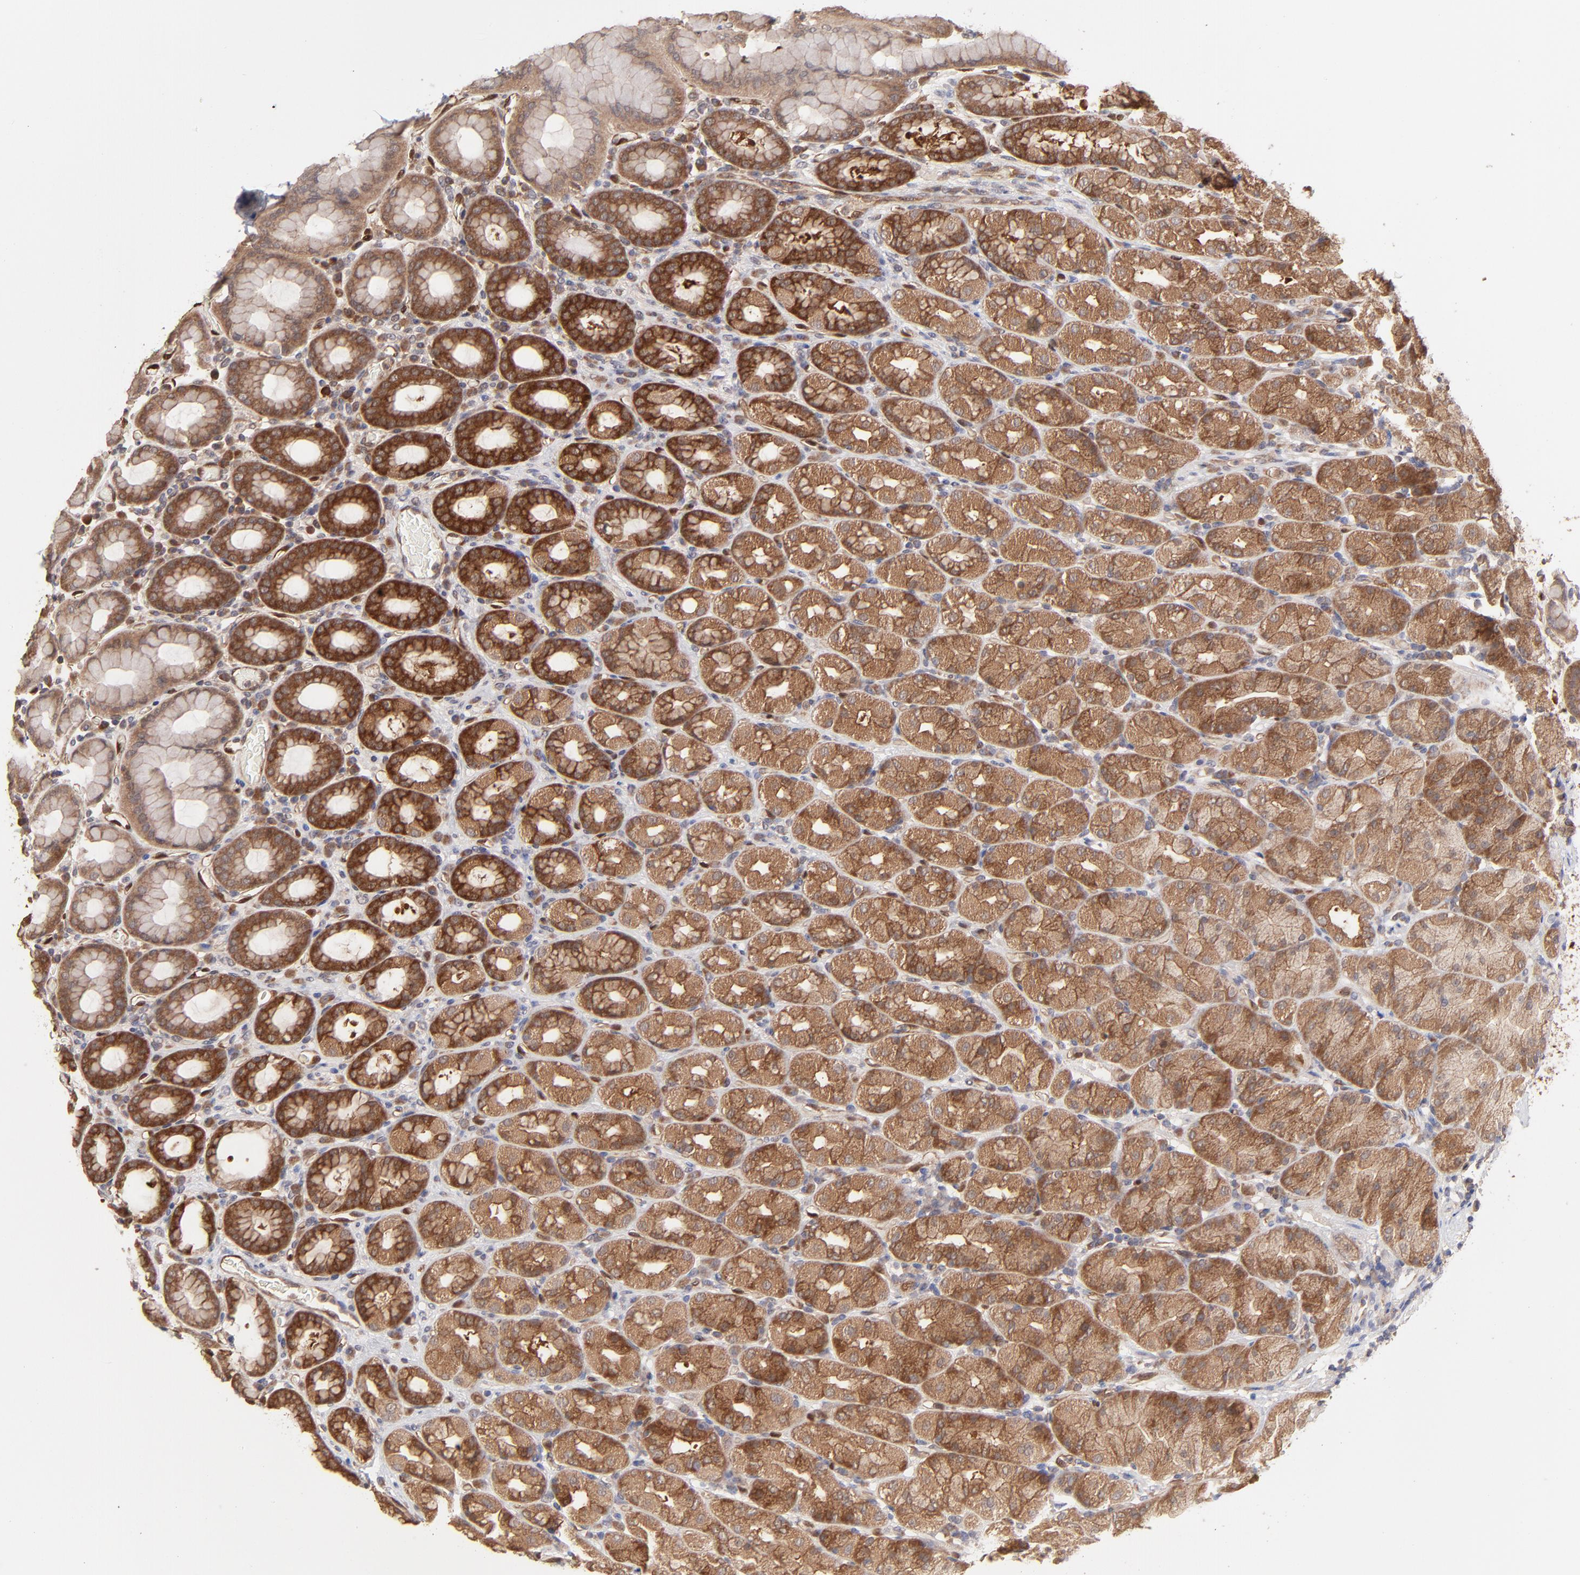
{"staining": {"intensity": "strong", "quantity": "25%-75%", "location": "cytoplasmic/membranous"}, "tissue": "stomach", "cell_type": "Glandular cells", "image_type": "normal", "snomed": [{"axis": "morphology", "description": "Normal tissue, NOS"}, {"axis": "topography", "description": "Stomach, upper"}], "caption": "Human stomach stained with a brown dye demonstrates strong cytoplasmic/membranous positive expression in approximately 25%-75% of glandular cells.", "gene": "GART", "patient": {"sex": "male", "age": 68}}